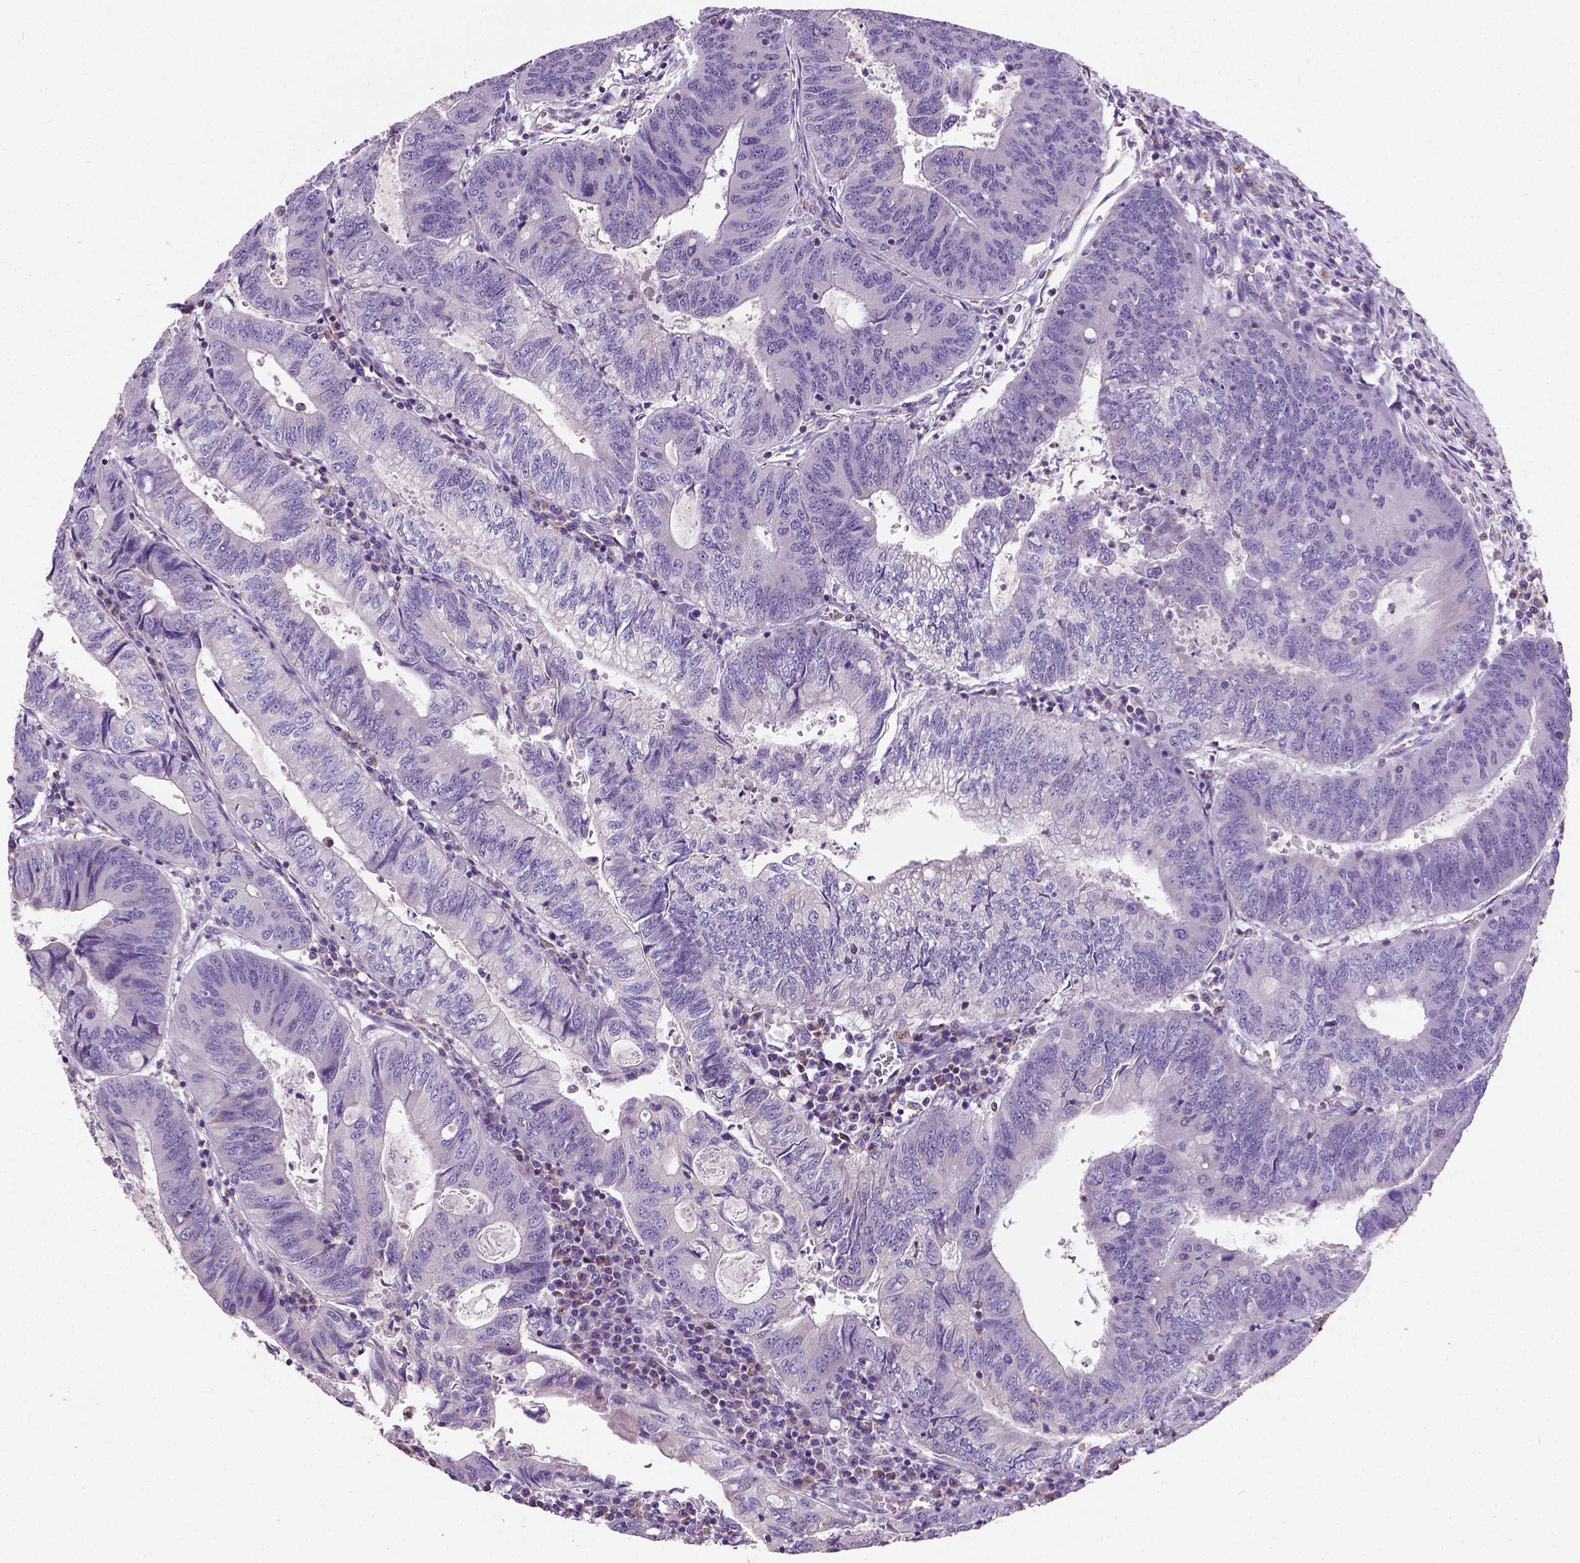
{"staining": {"intensity": "negative", "quantity": "none", "location": "none"}, "tissue": "colorectal cancer", "cell_type": "Tumor cells", "image_type": "cancer", "snomed": [{"axis": "morphology", "description": "Adenocarcinoma, NOS"}, {"axis": "topography", "description": "Colon"}], "caption": "Histopathology image shows no protein expression in tumor cells of adenocarcinoma (colorectal) tissue.", "gene": "CHODL", "patient": {"sex": "male", "age": 67}}